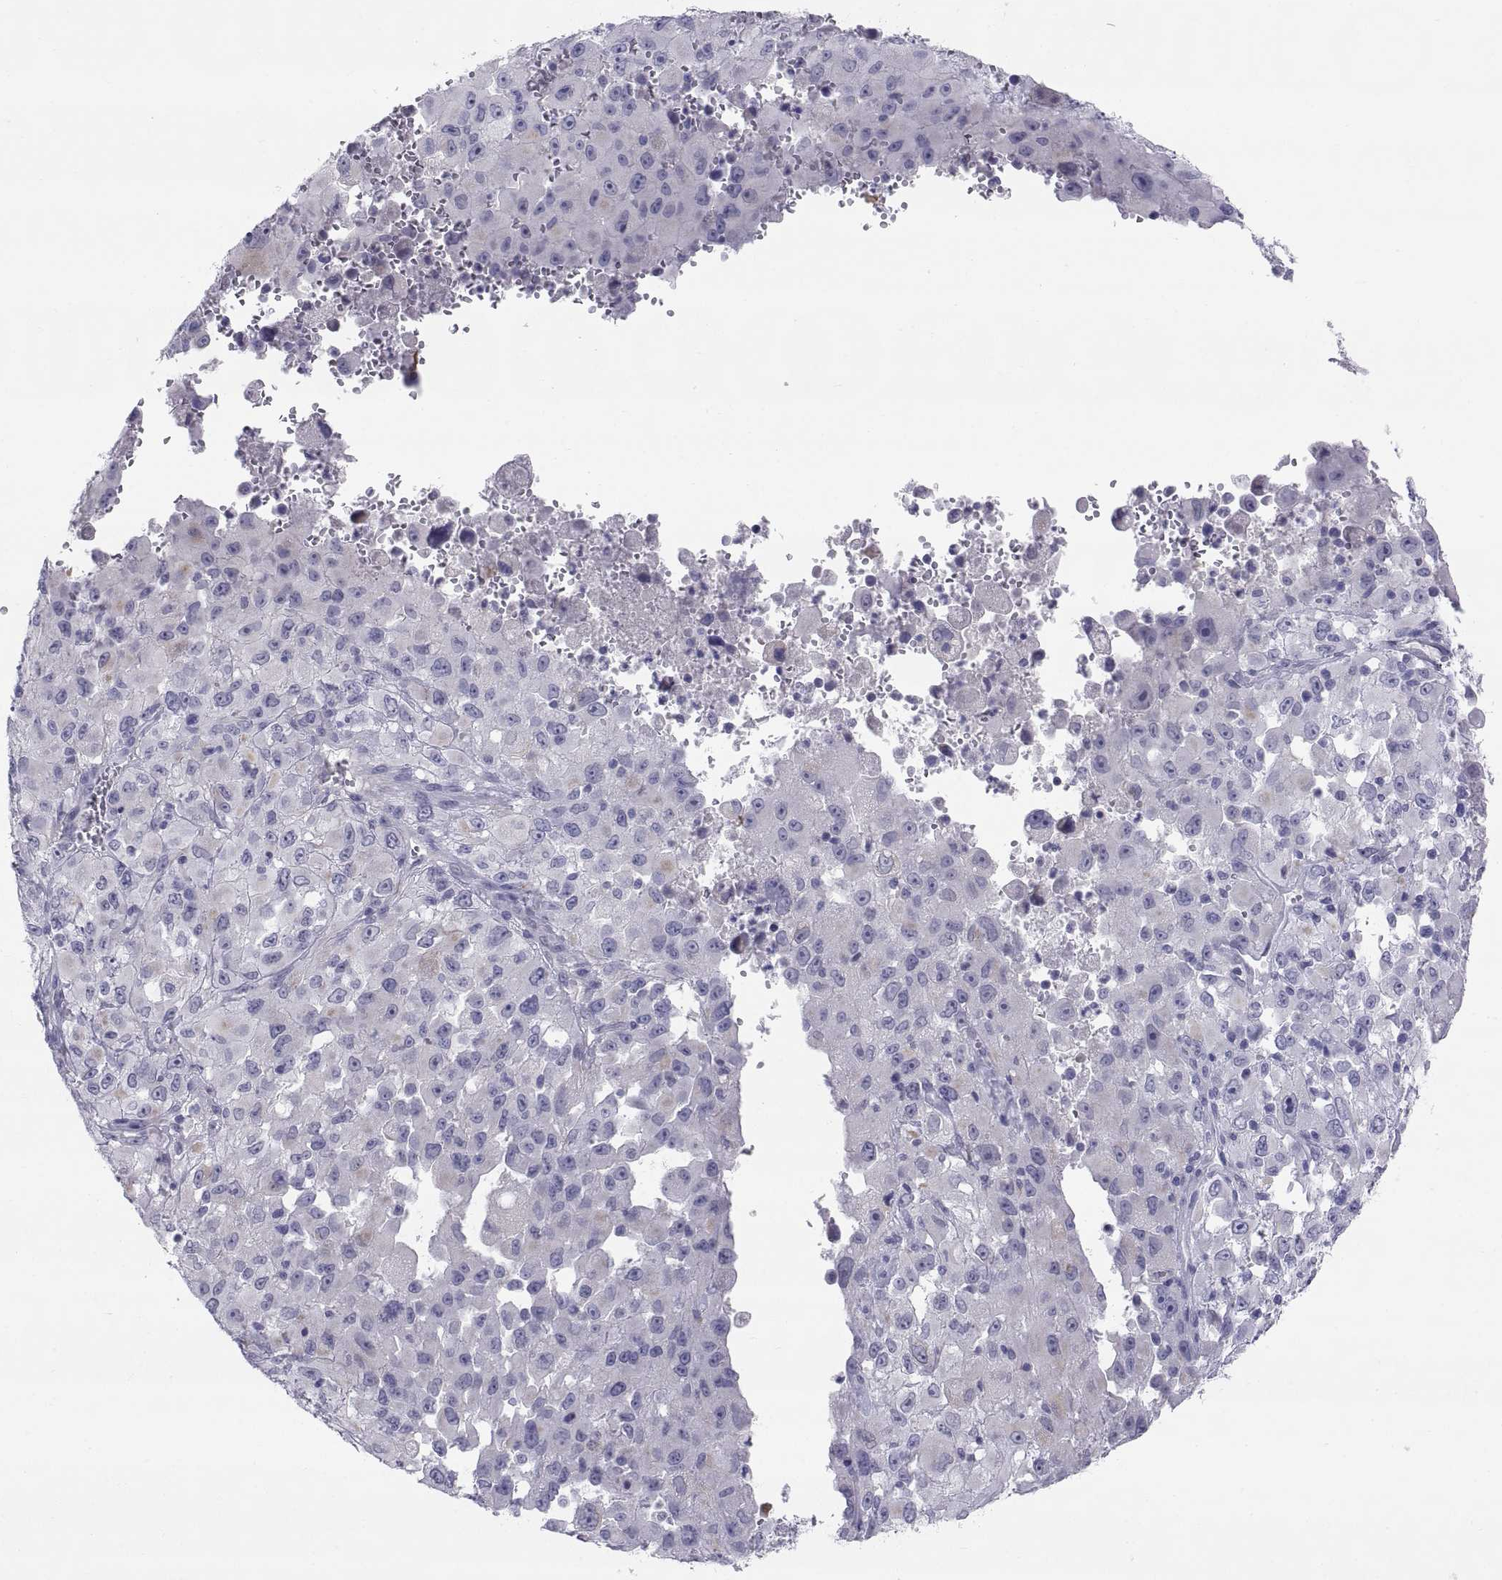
{"staining": {"intensity": "negative", "quantity": "none", "location": "none"}, "tissue": "melanoma", "cell_type": "Tumor cells", "image_type": "cancer", "snomed": [{"axis": "morphology", "description": "Malignant melanoma, Metastatic site"}, {"axis": "topography", "description": "Soft tissue"}], "caption": "This is an immunohistochemistry (IHC) photomicrograph of human malignant melanoma (metastatic site). There is no positivity in tumor cells.", "gene": "TEX13A", "patient": {"sex": "male", "age": 50}}